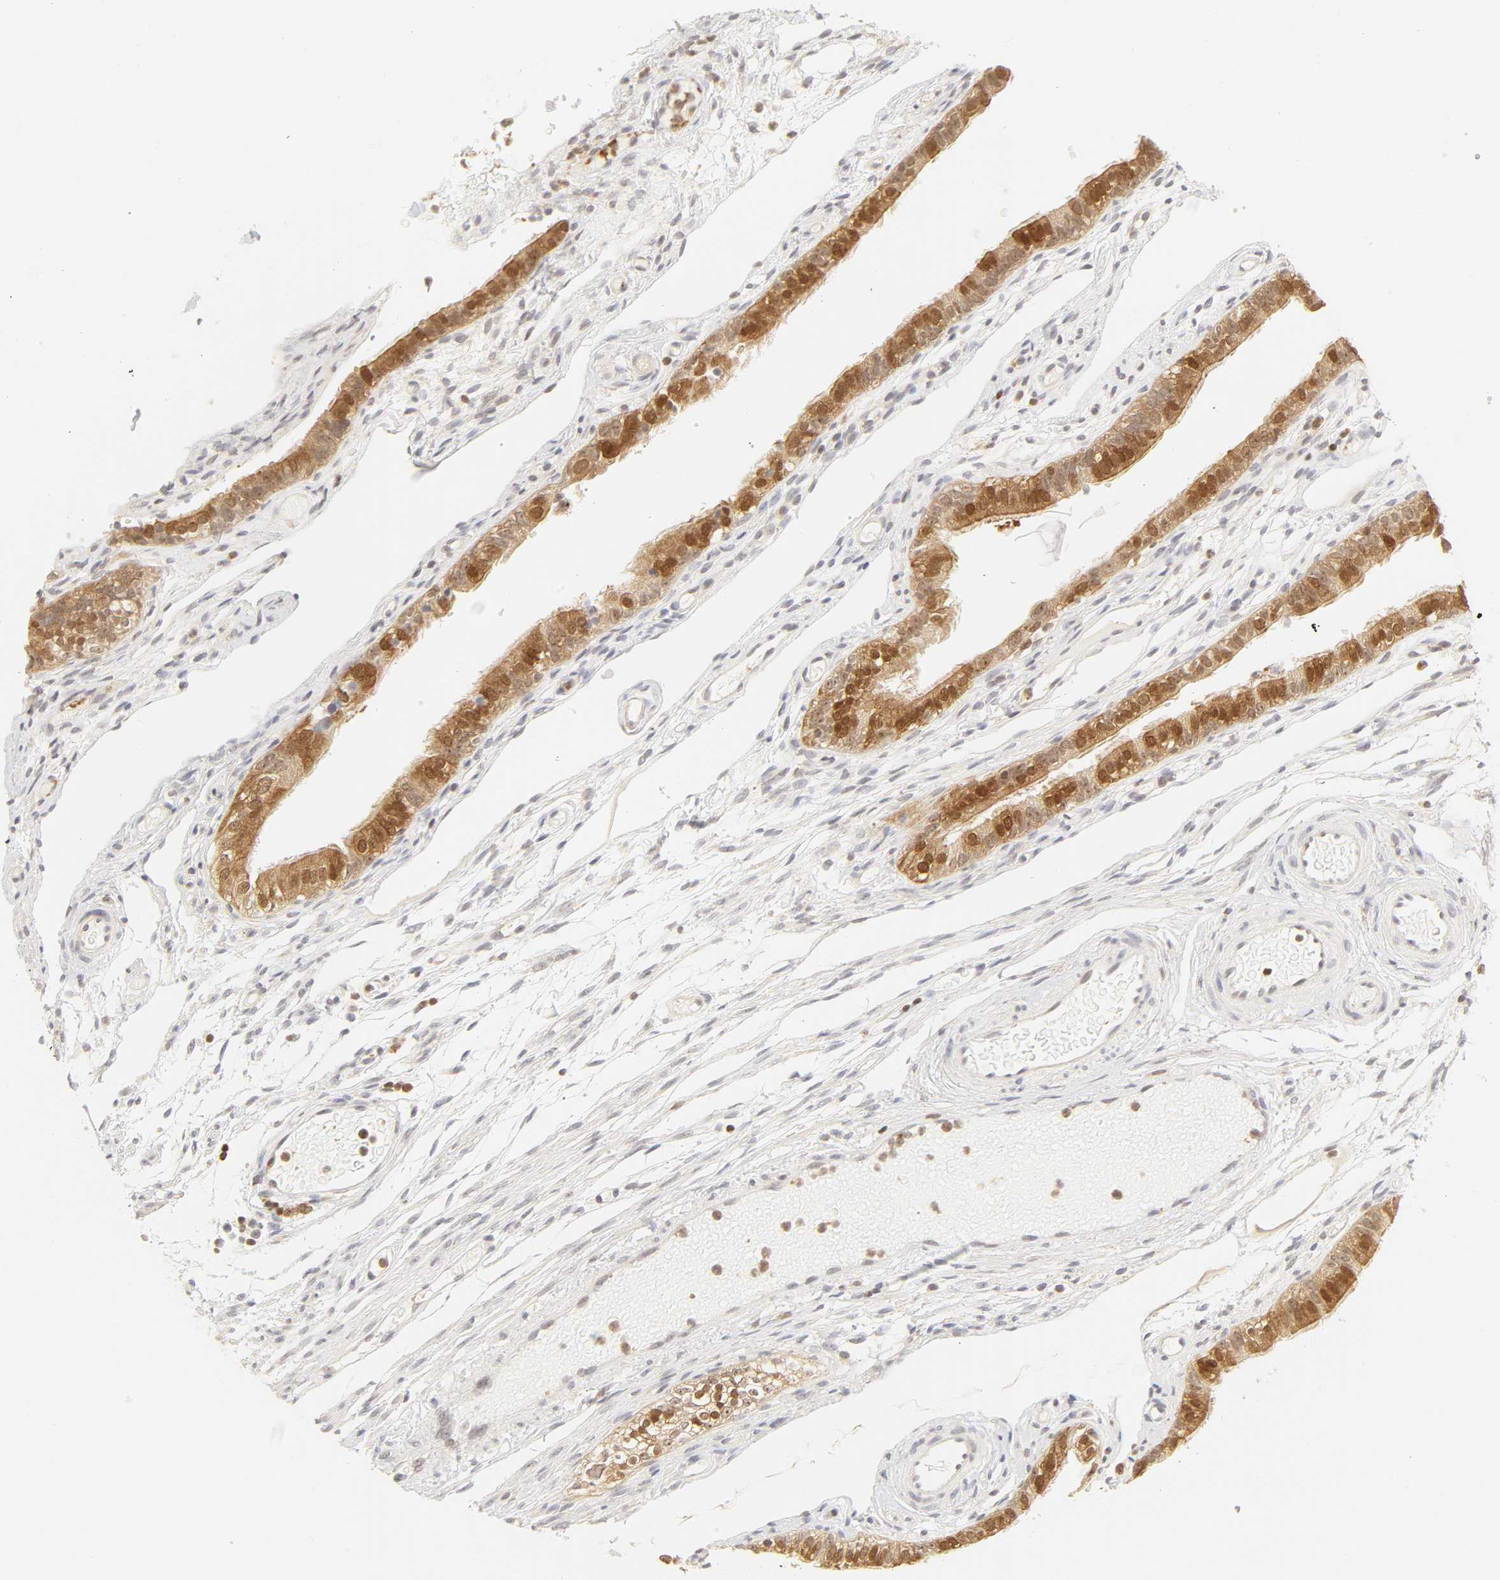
{"staining": {"intensity": "strong", "quantity": ">75%", "location": "cytoplasmic/membranous,nuclear"}, "tissue": "fallopian tube", "cell_type": "Glandular cells", "image_type": "normal", "snomed": [{"axis": "morphology", "description": "Normal tissue, NOS"}, {"axis": "morphology", "description": "Dermoid, NOS"}, {"axis": "topography", "description": "Fallopian tube"}], "caption": "Fallopian tube stained for a protein (brown) exhibits strong cytoplasmic/membranous,nuclear positive expression in approximately >75% of glandular cells.", "gene": "KIF2A", "patient": {"sex": "female", "age": 33}}